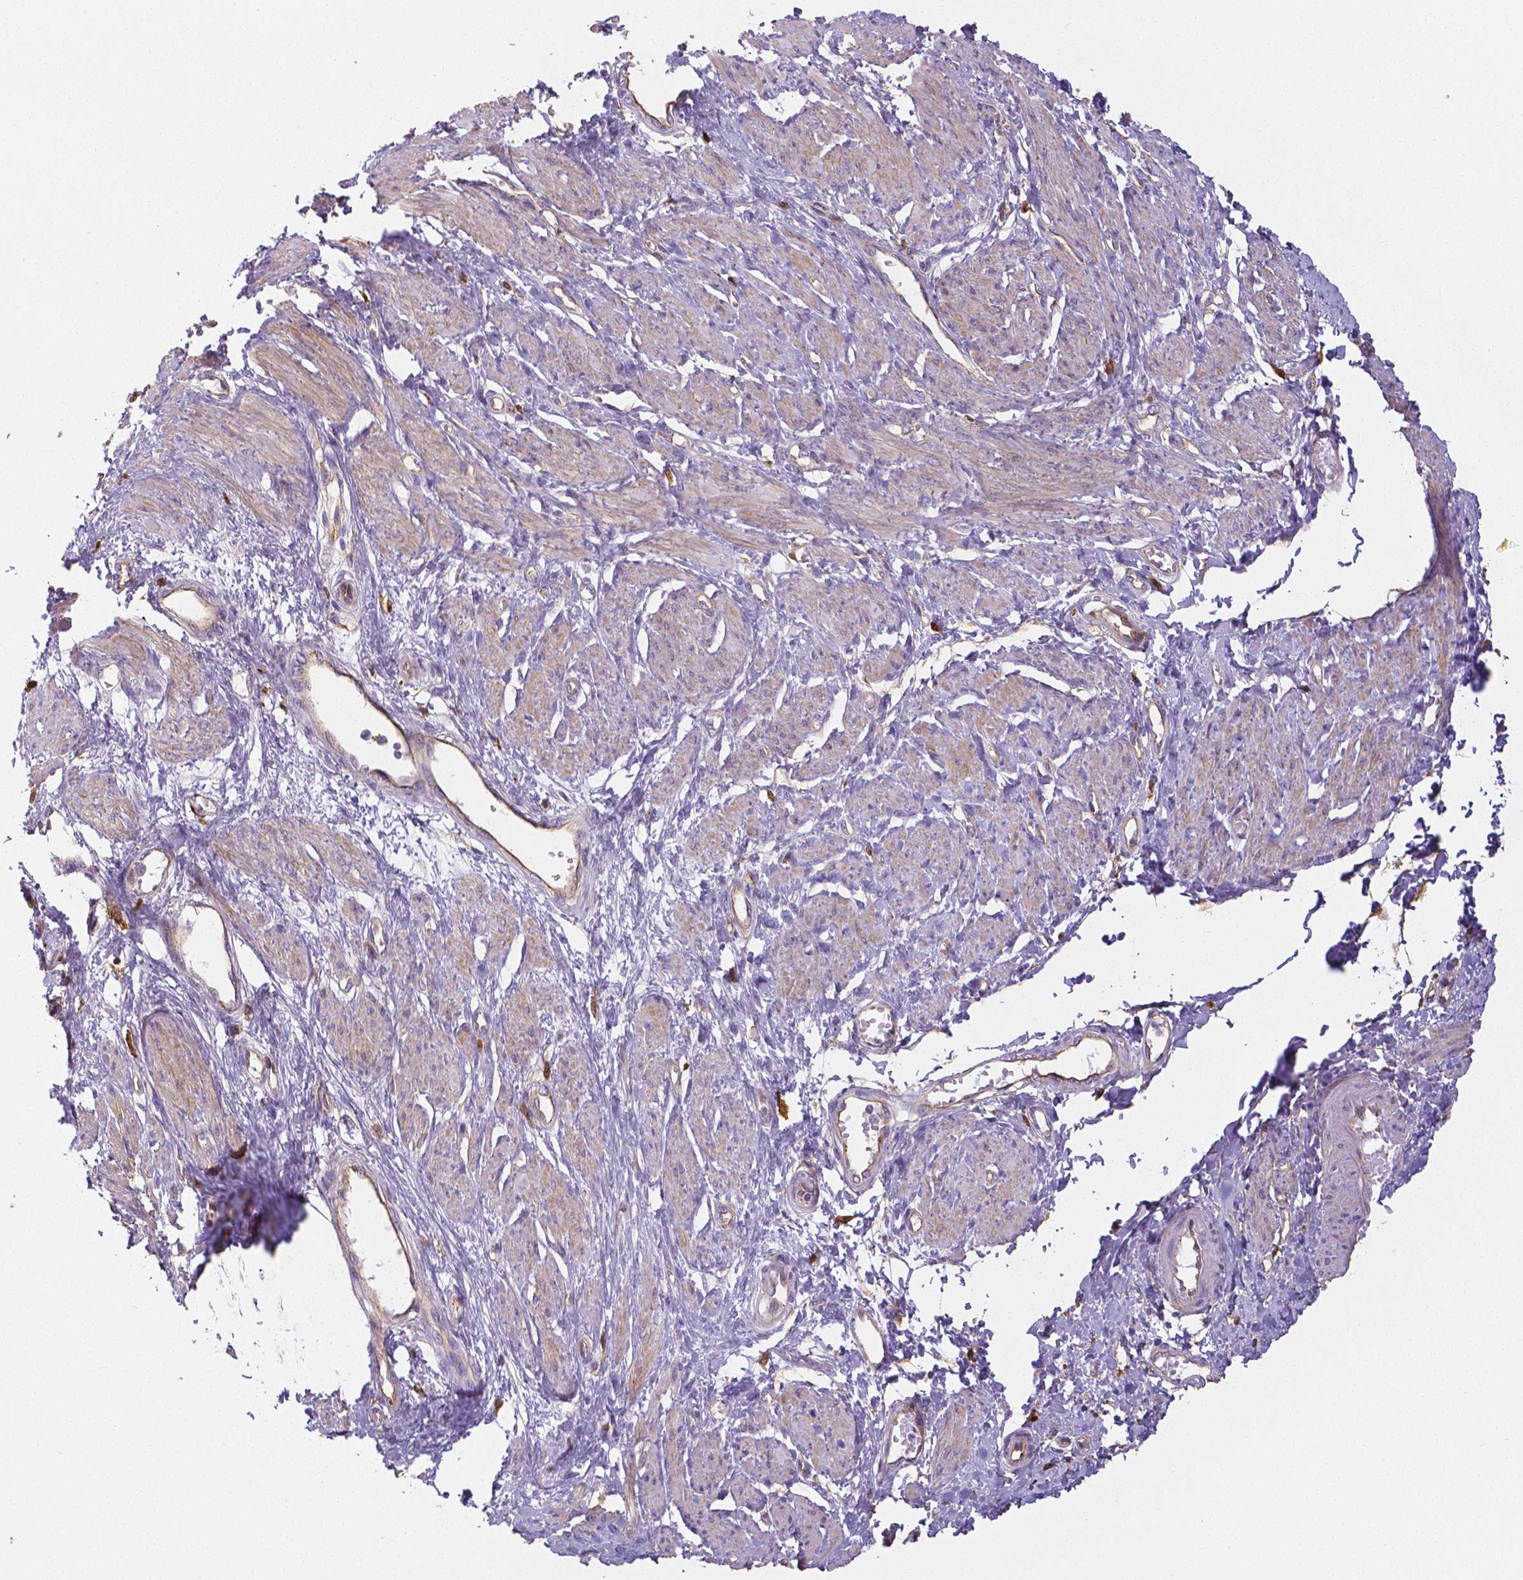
{"staining": {"intensity": "weak", "quantity": "<25%", "location": "cytoplasmic/membranous"}, "tissue": "smooth muscle", "cell_type": "Smooth muscle cells", "image_type": "normal", "snomed": [{"axis": "morphology", "description": "Normal tissue, NOS"}, {"axis": "topography", "description": "Smooth muscle"}, {"axis": "topography", "description": "Uterus"}], "caption": "High power microscopy micrograph of an immunohistochemistry histopathology image of unremarkable smooth muscle, revealing no significant expression in smooth muscle cells. (IHC, brightfield microscopy, high magnification).", "gene": "CRMP1", "patient": {"sex": "female", "age": 39}}